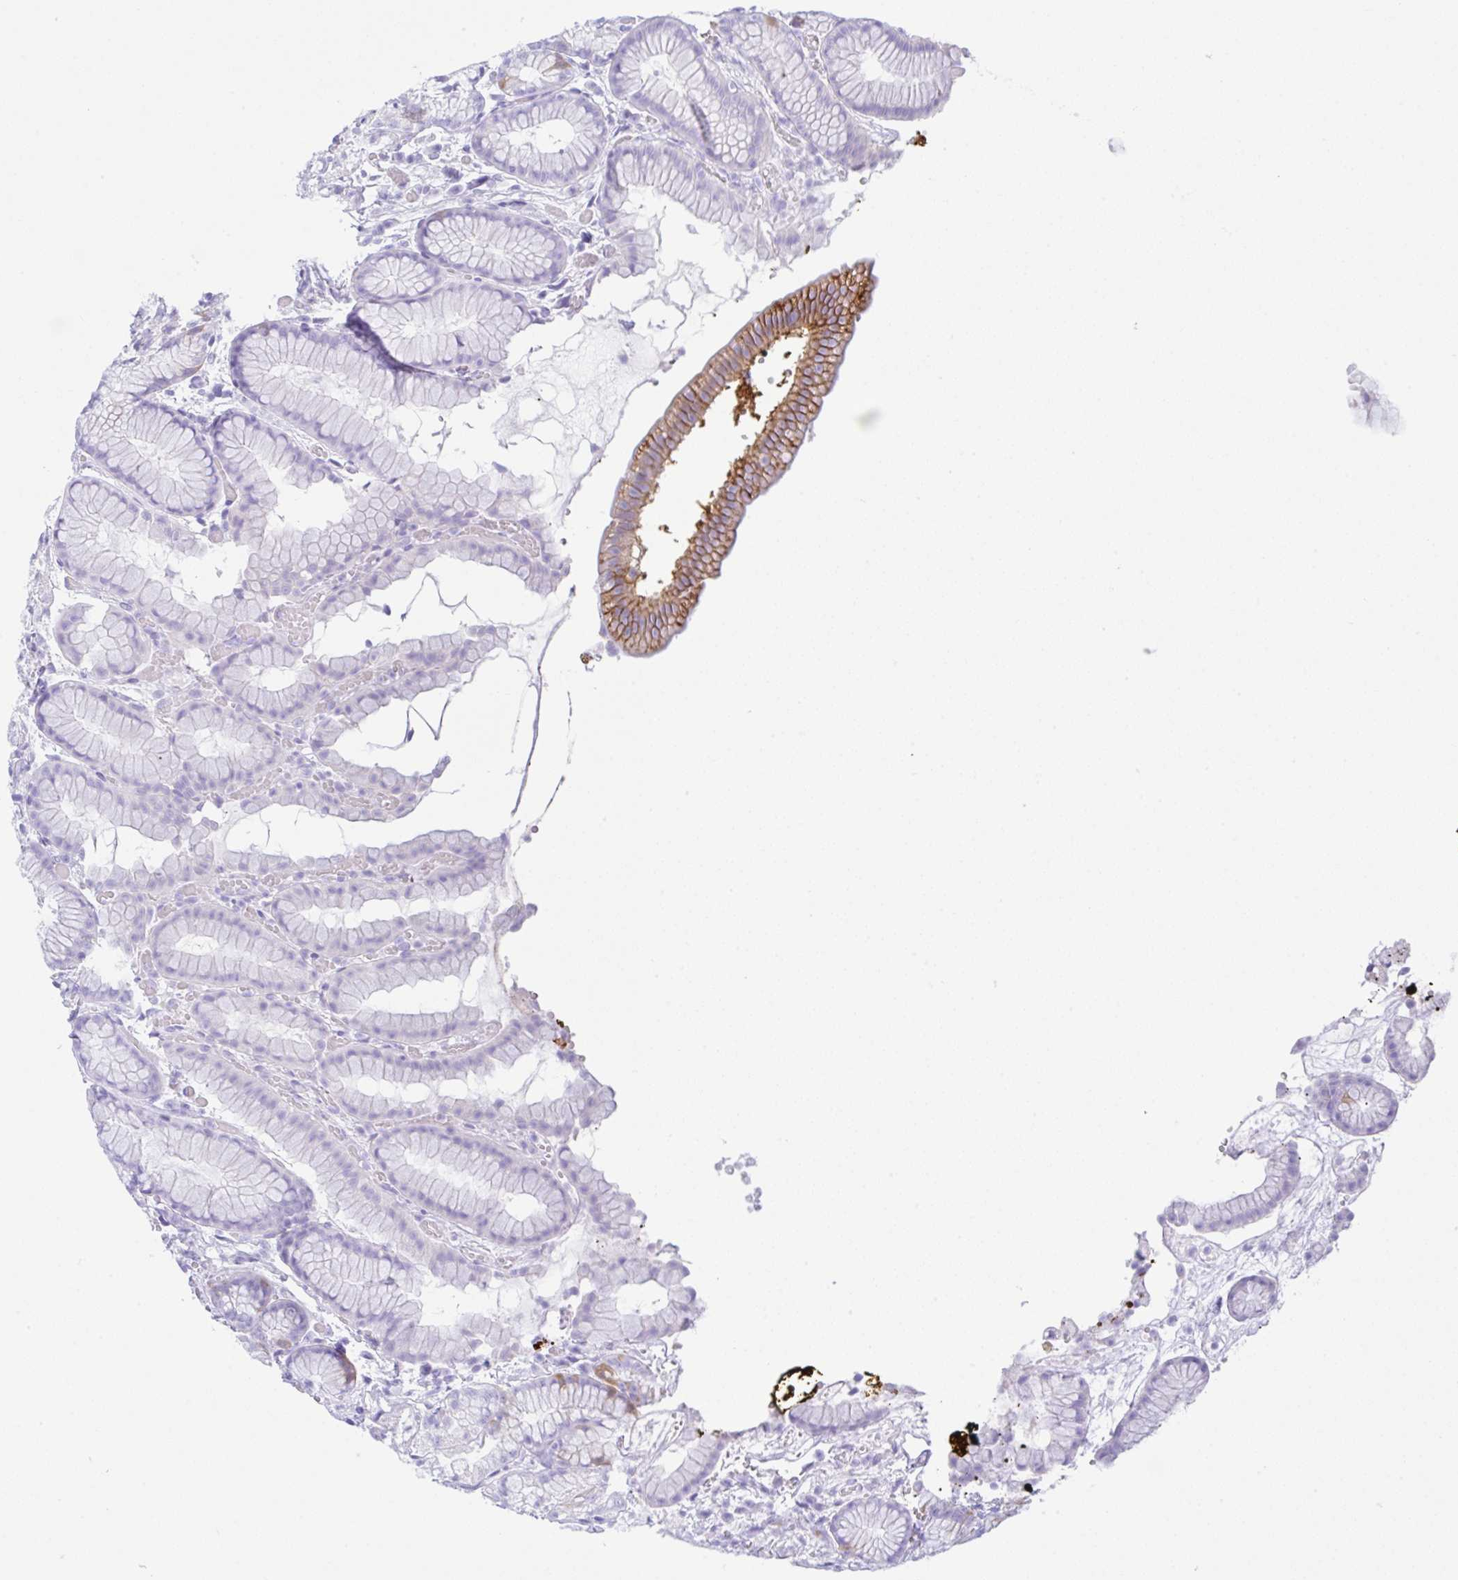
{"staining": {"intensity": "negative", "quantity": "none", "location": "none"}, "tissue": "stomach", "cell_type": "Glandular cells", "image_type": "normal", "snomed": [{"axis": "morphology", "description": "Normal tissue, NOS"}, {"axis": "topography", "description": "Smooth muscle"}, {"axis": "topography", "description": "Stomach"}], "caption": "Immunohistochemistry (IHC) image of unremarkable stomach: human stomach stained with DAB demonstrates no significant protein expression in glandular cells. (Immunohistochemistry (IHC), brightfield microscopy, high magnification).", "gene": "RRM2", "patient": {"sex": "male", "age": 70}}